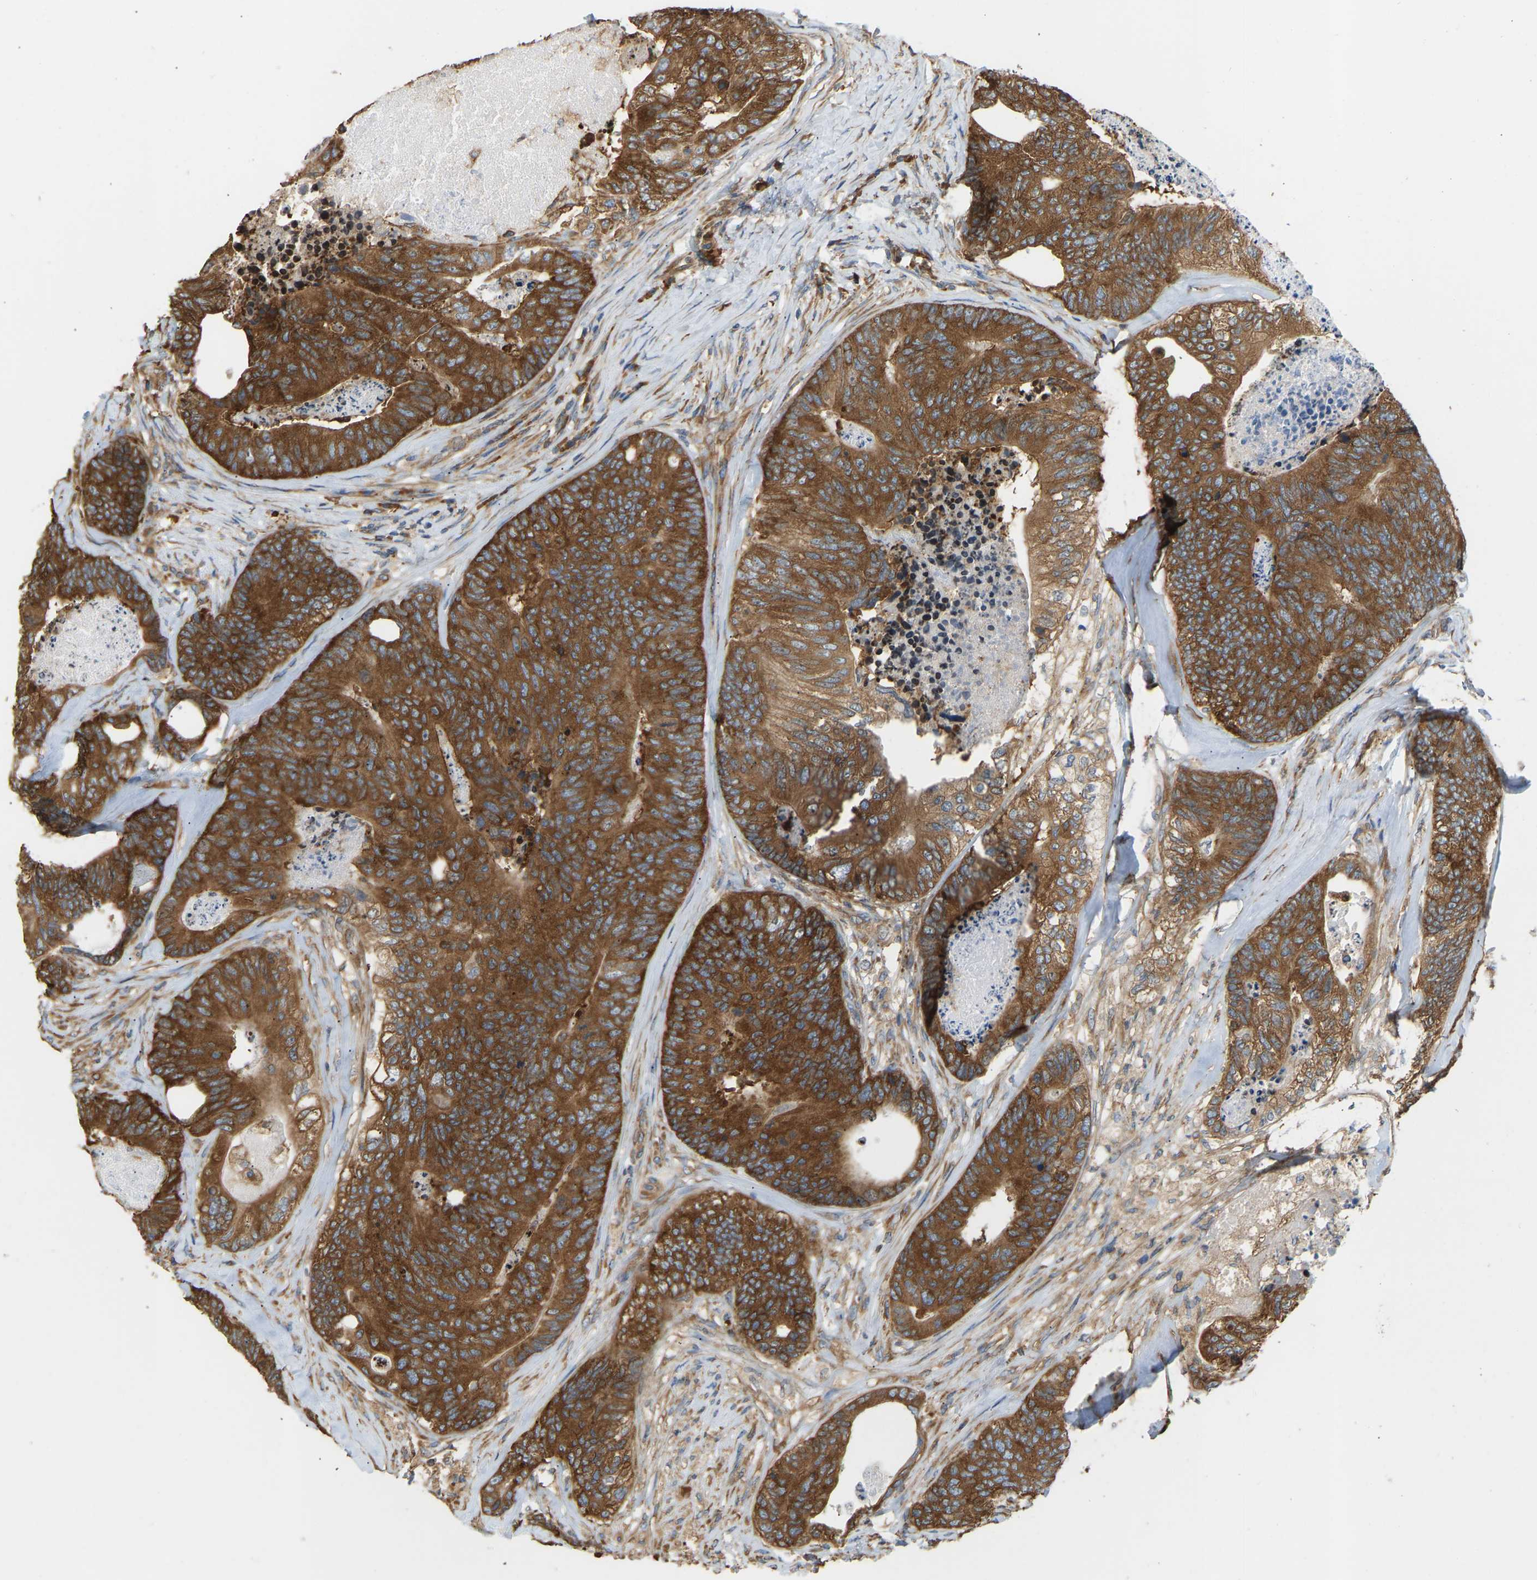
{"staining": {"intensity": "strong", "quantity": ">75%", "location": "cytoplasmic/membranous"}, "tissue": "colorectal cancer", "cell_type": "Tumor cells", "image_type": "cancer", "snomed": [{"axis": "morphology", "description": "Adenocarcinoma, NOS"}, {"axis": "topography", "description": "Colon"}], "caption": "Immunohistochemistry (IHC) histopathology image of human colorectal cancer (adenocarcinoma) stained for a protein (brown), which reveals high levels of strong cytoplasmic/membranous positivity in about >75% of tumor cells.", "gene": "RPS6KB2", "patient": {"sex": "female", "age": 67}}